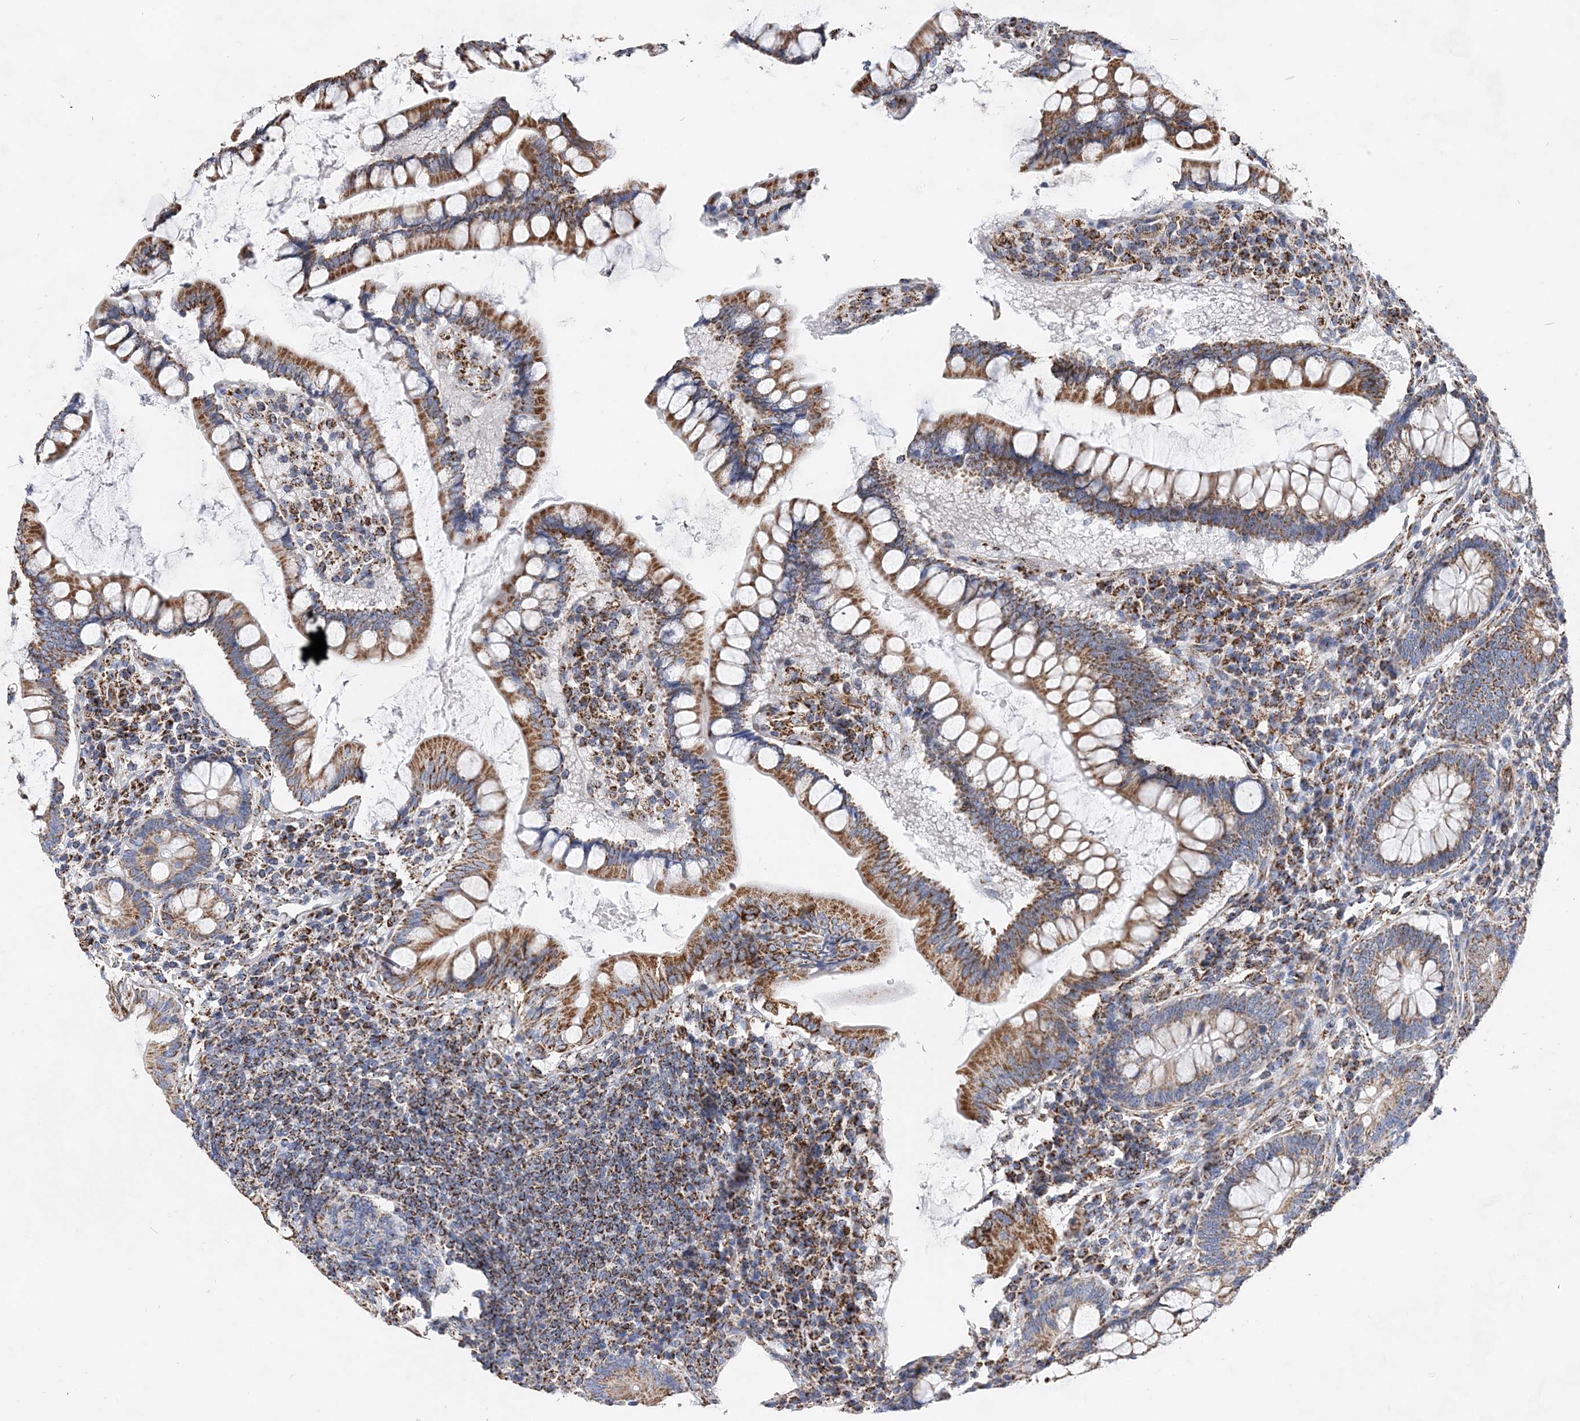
{"staining": {"intensity": "moderate", "quantity": ">75%", "location": "cytoplasmic/membranous"}, "tissue": "colon", "cell_type": "Endothelial cells", "image_type": "normal", "snomed": [{"axis": "morphology", "description": "Normal tissue, NOS"}, {"axis": "topography", "description": "Colon"}], "caption": "Immunohistochemical staining of unremarkable colon displays medium levels of moderate cytoplasmic/membranous expression in about >75% of endothelial cells.", "gene": "ACOT9", "patient": {"sex": "female", "age": 79}}